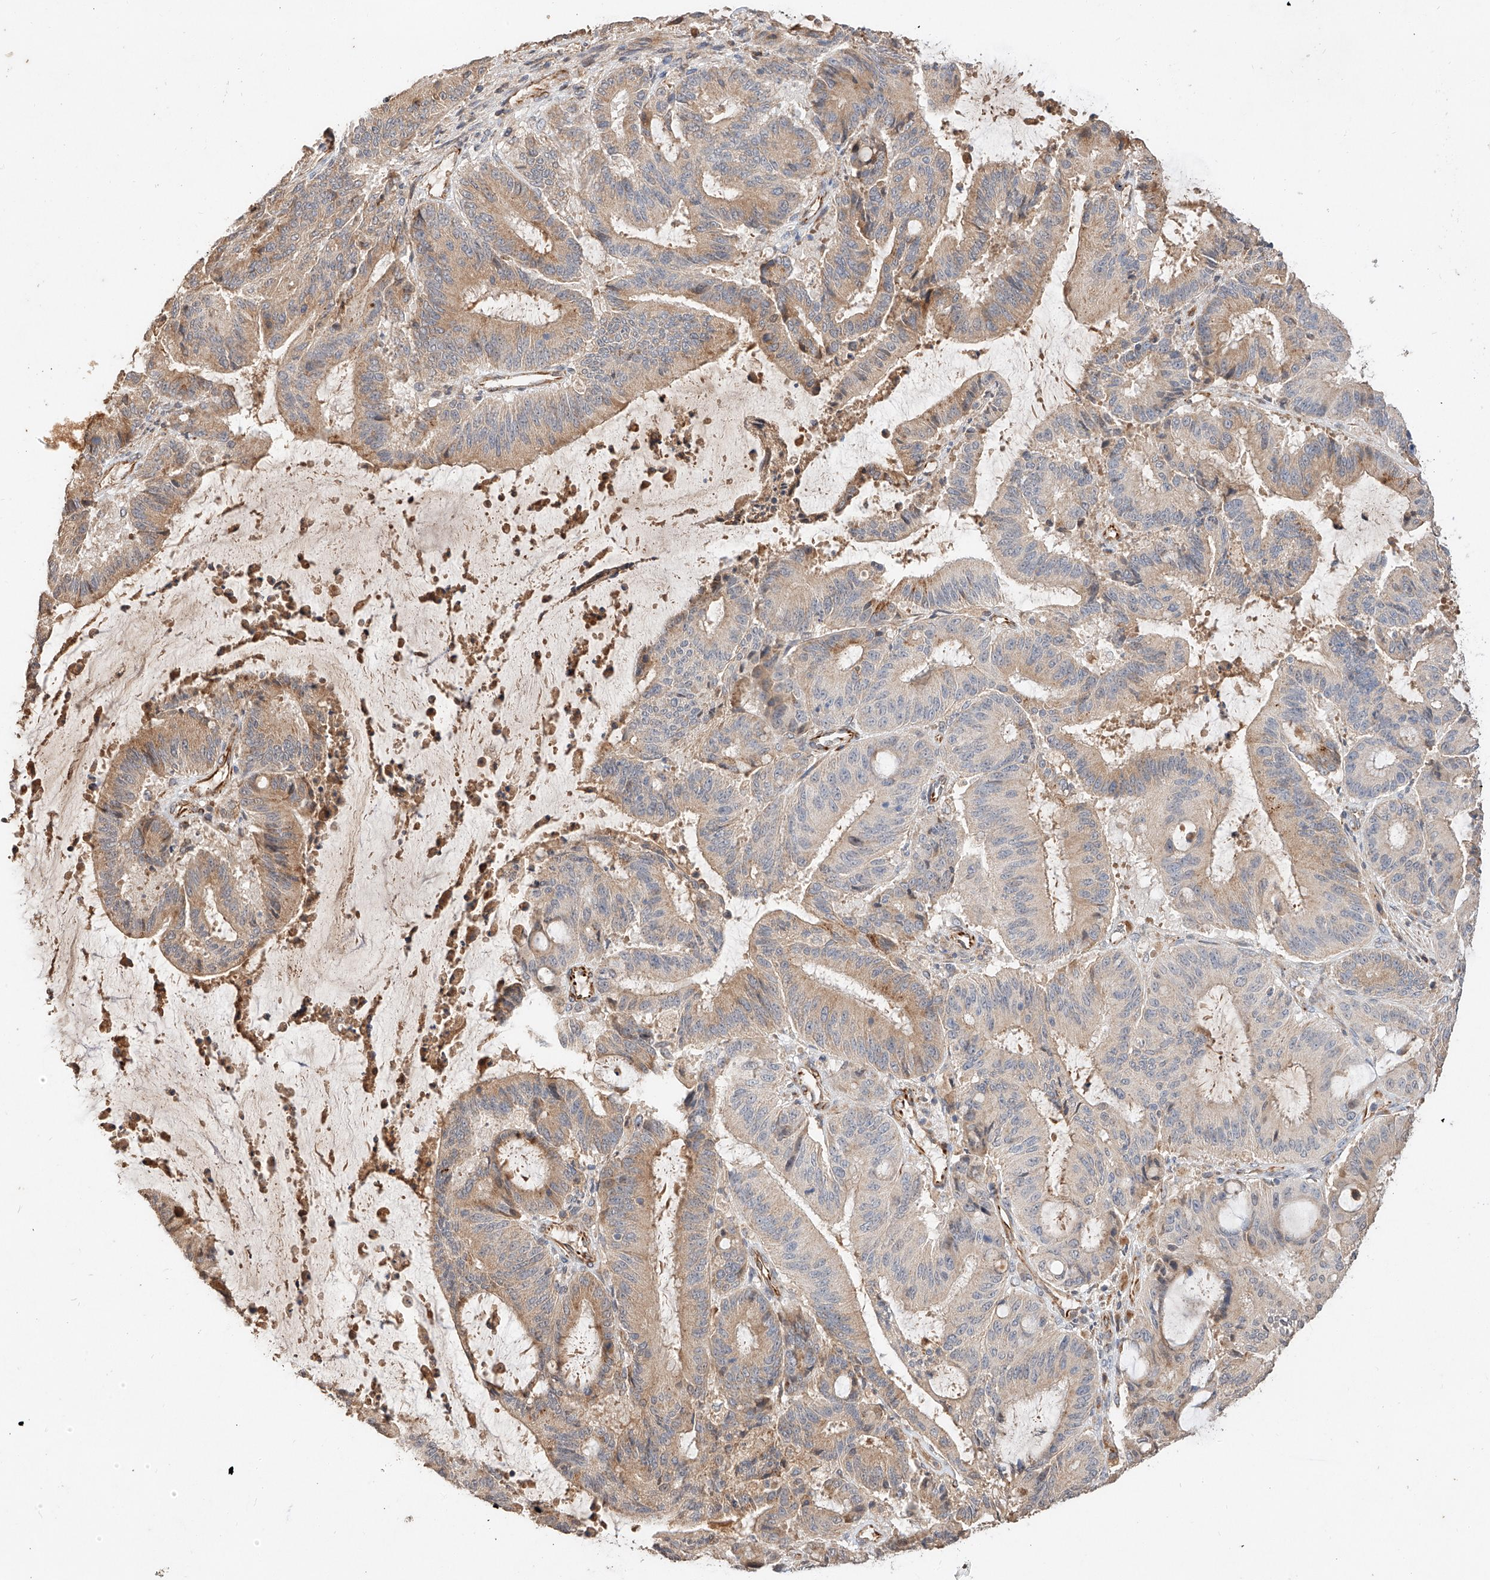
{"staining": {"intensity": "weak", "quantity": ">75%", "location": "cytoplasmic/membranous"}, "tissue": "liver cancer", "cell_type": "Tumor cells", "image_type": "cancer", "snomed": [{"axis": "morphology", "description": "Normal tissue, NOS"}, {"axis": "morphology", "description": "Cholangiocarcinoma"}, {"axis": "topography", "description": "Liver"}, {"axis": "topography", "description": "Peripheral nerve tissue"}], "caption": "Immunohistochemistry of human liver cancer (cholangiocarcinoma) shows low levels of weak cytoplasmic/membranous expression in about >75% of tumor cells.", "gene": "SUSD6", "patient": {"sex": "female", "age": 73}}